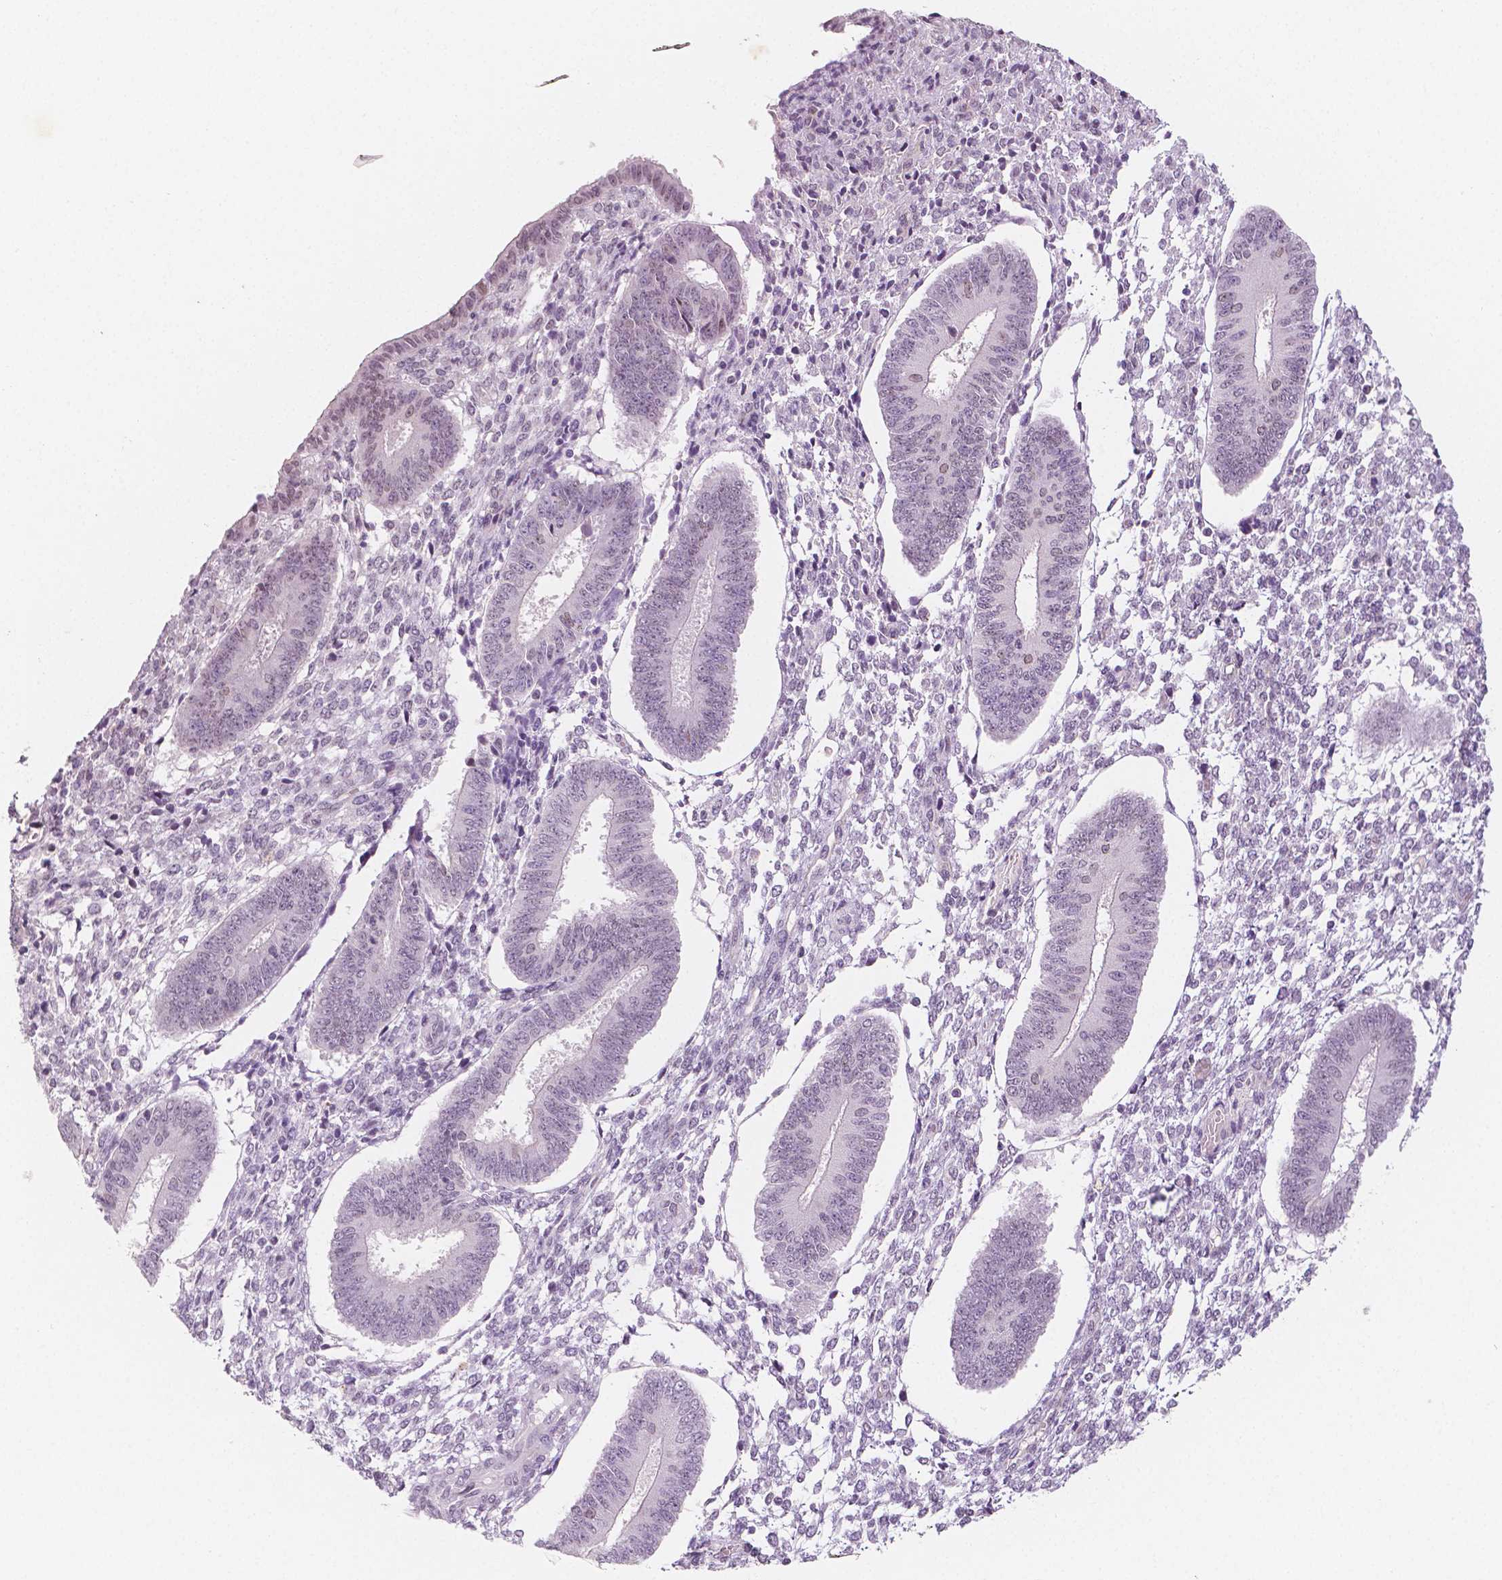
{"staining": {"intensity": "negative", "quantity": "none", "location": "none"}, "tissue": "endometrium", "cell_type": "Cells in endometrial stroma", "image_type": "normal", "snomed": [{"axis": "morphology", "description": "Normal tissue, NOS"}, {"axis": "topography", "description": "Endometrium"}], "caption": "This is an immunohistochemistry (IHC) histopathology image of unremarkable human endometrium. There is no staining in cells in endometrial stroma.", "gene": "KDM5B", "patient": {"sex": "female", "age": 42}}